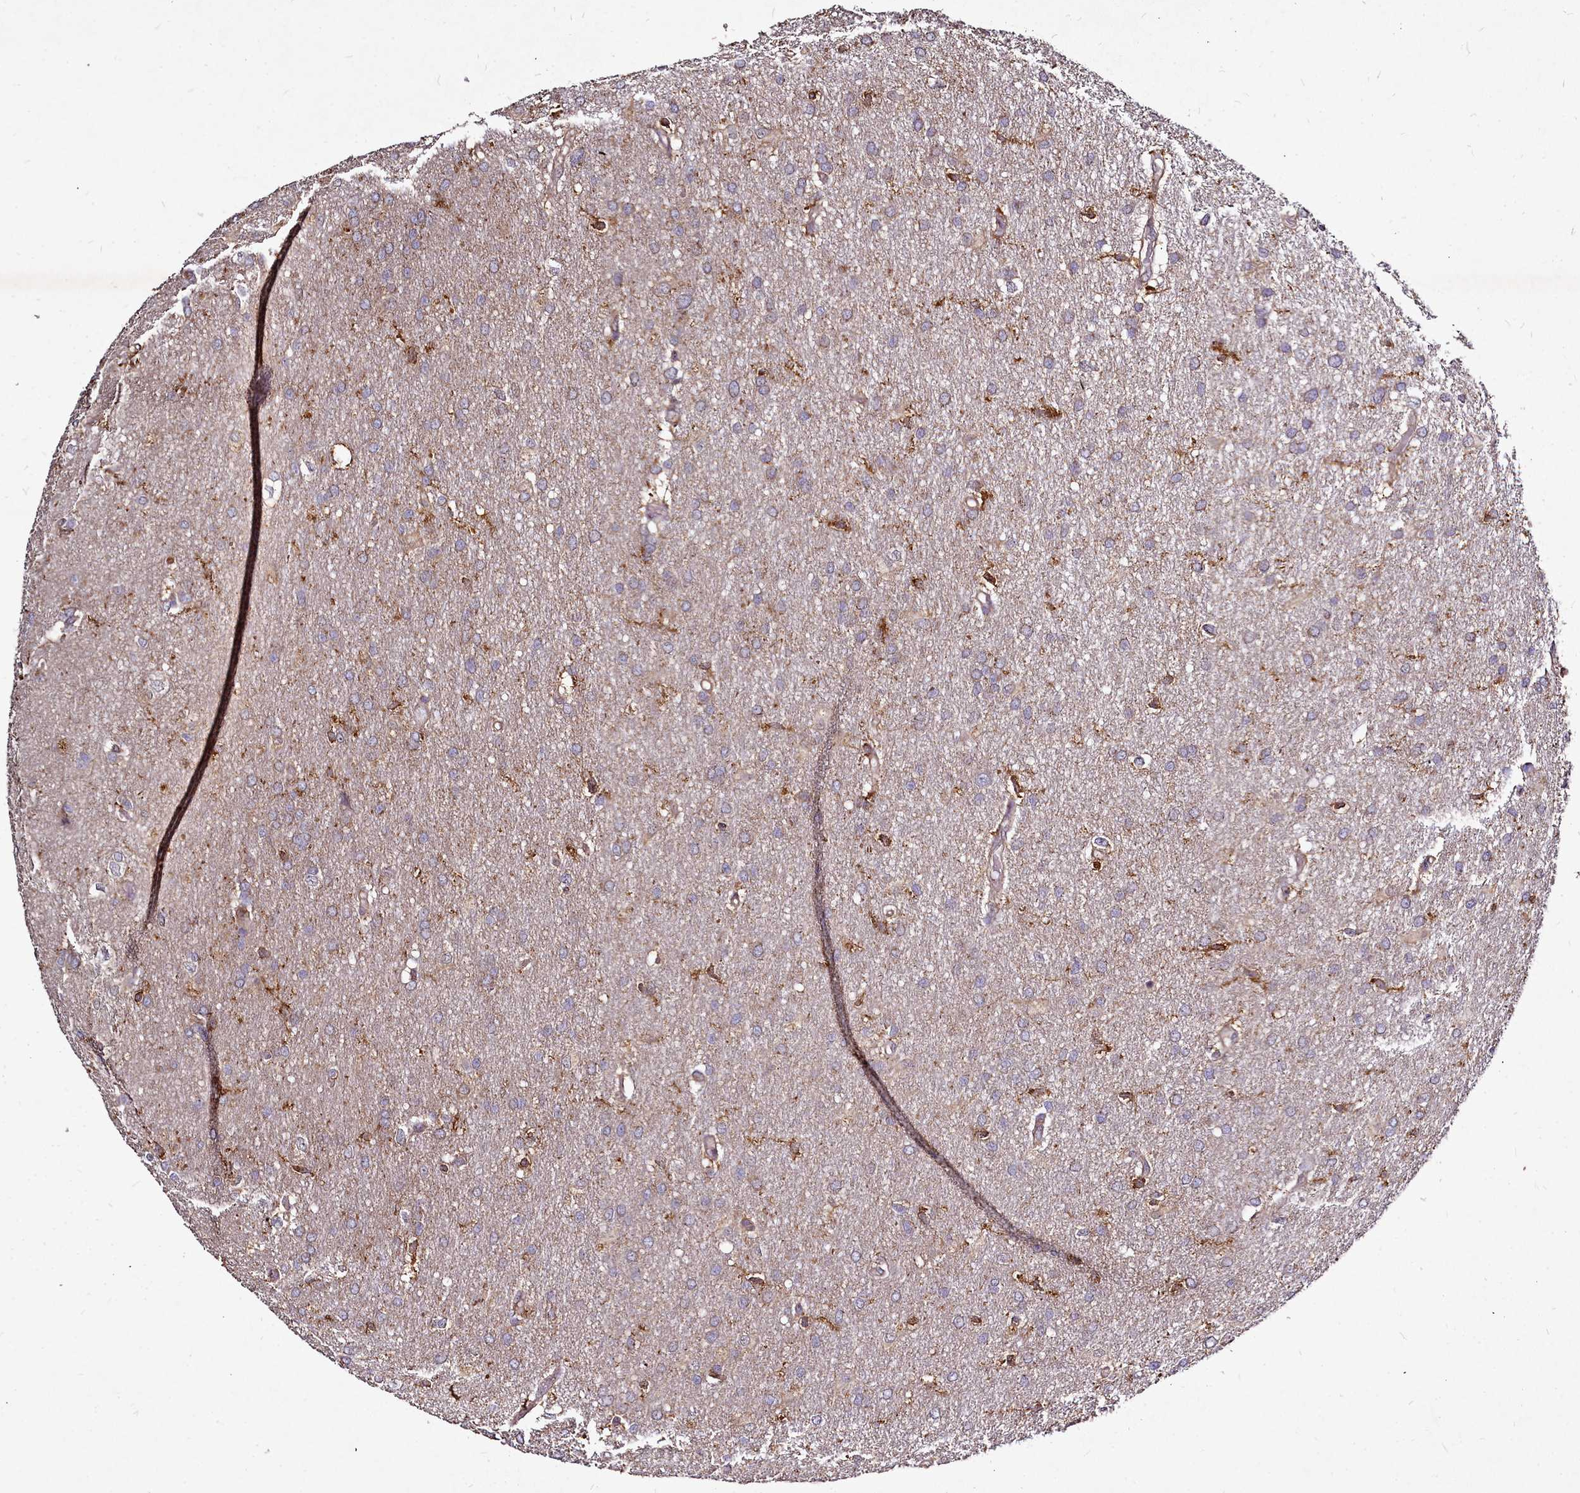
{"staining": {"intensity": "weak", "quantity": "25%-75%", "location": "cytoplasmic/membranous"}, "tissue": "glioma", "cell_type": "Tumor cells", "image_type": "cancer", "snomed": [{"axis": "morphology", "description": "Glioma, malignant, High grade"}, {"axis": "topography", "description": "Brain"}], "caption": "The immunohistochemical stain shows weak cytoplasmic/membranous expression in tumor cells of malignant glioma (high-grade) tissue. (DAB (3,3'-diaminobenzidine) IHC with brightfield microscopy, high magnification).", "gene": "NCKAP1L", "patient": {"sex": "male", "age": 77}}